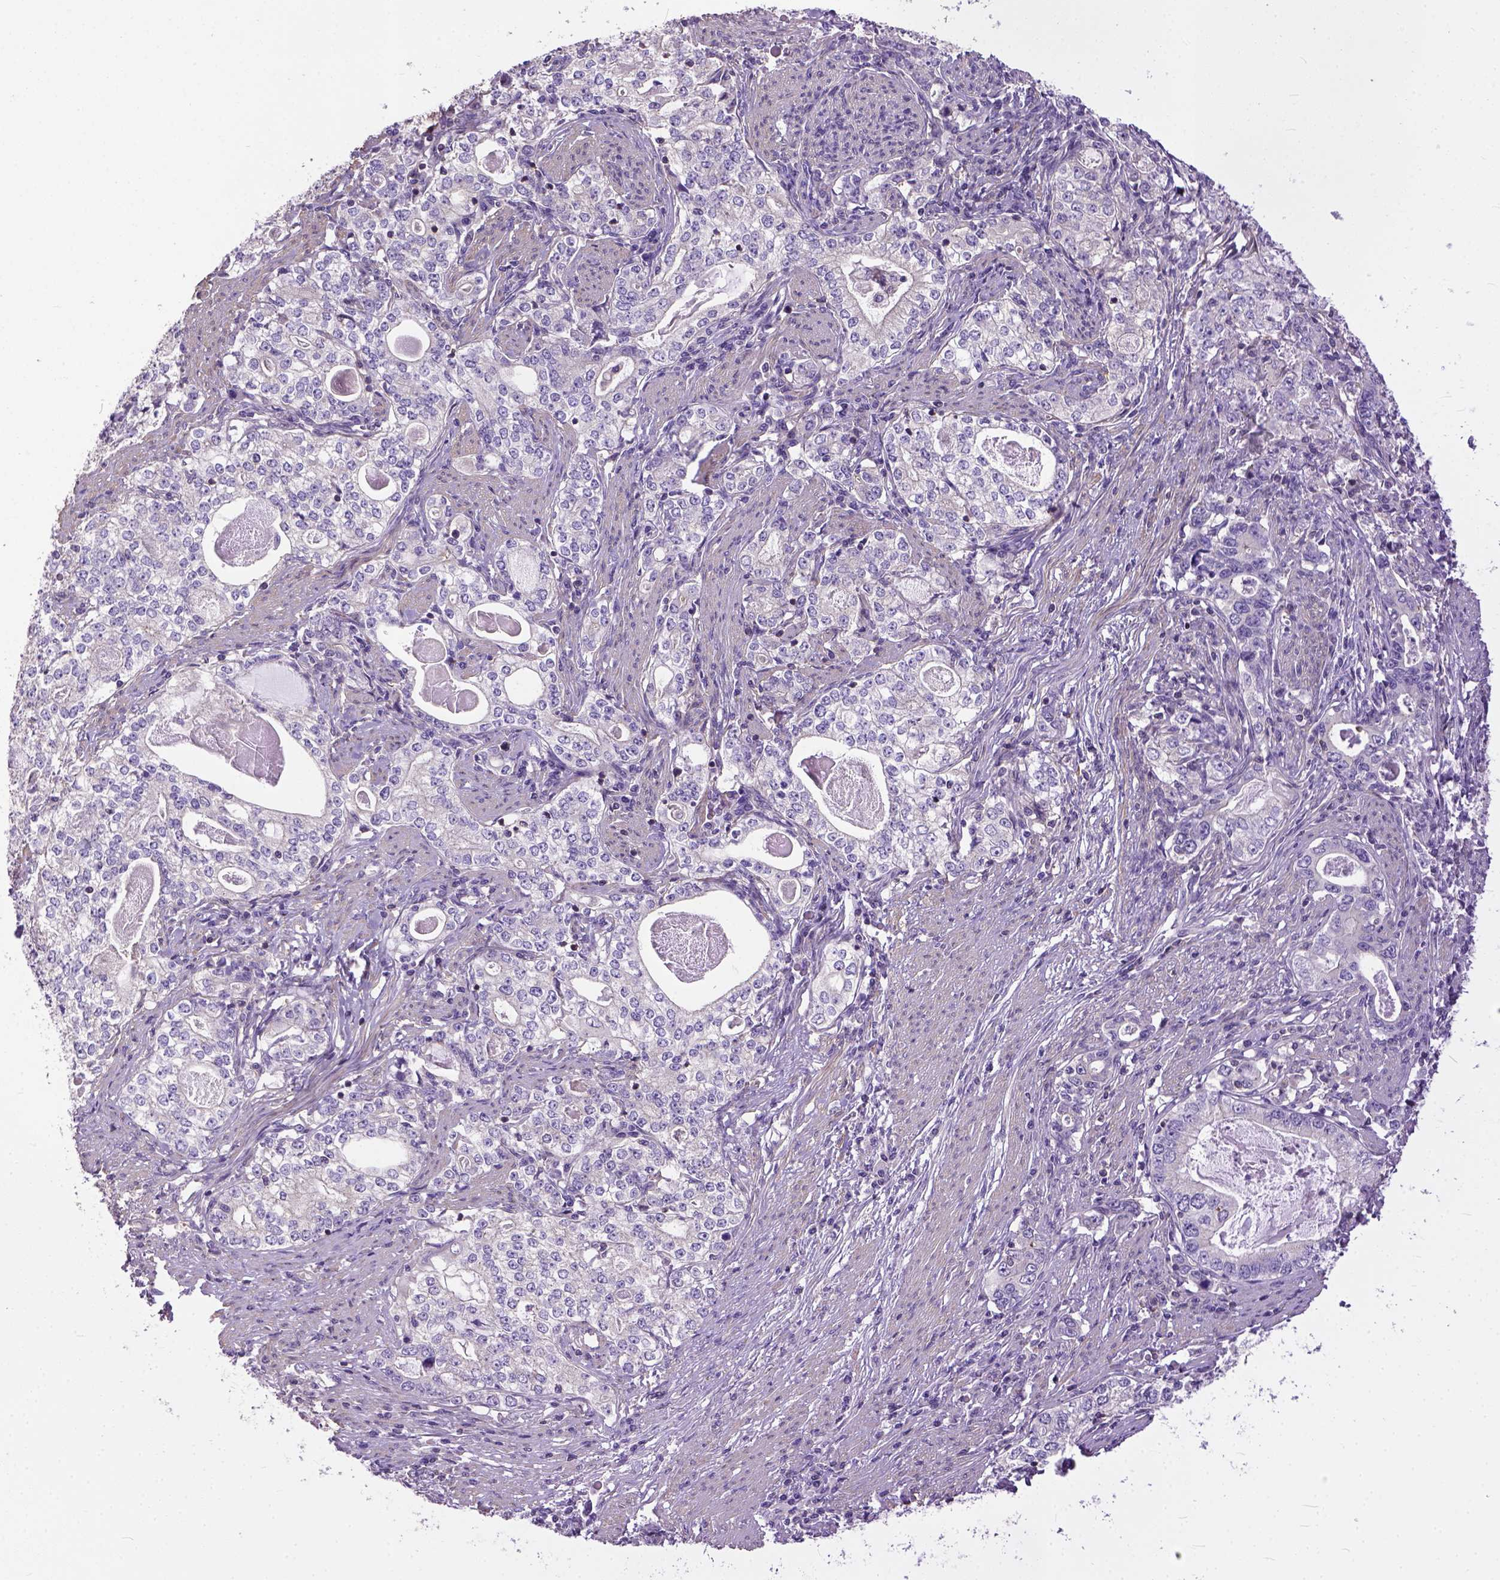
{"staining": {"intensity": "negative", "quantity": "none", "location": "none"}, "tissue": "stomach cancer", "cell_type": "Tumor cells", "image_type": "cancer", "snomed": [{"axis": "morphology", "description": "Adenocarcinoma, NOS"}, {"axis": "topography", "description": "Stomach, lower"}], "caption": "Tumor cells show no significant protein staining in stomach adenocarcinoma.", "gene": "BANF2", "patient": {"sex": "female", "age": 72}}